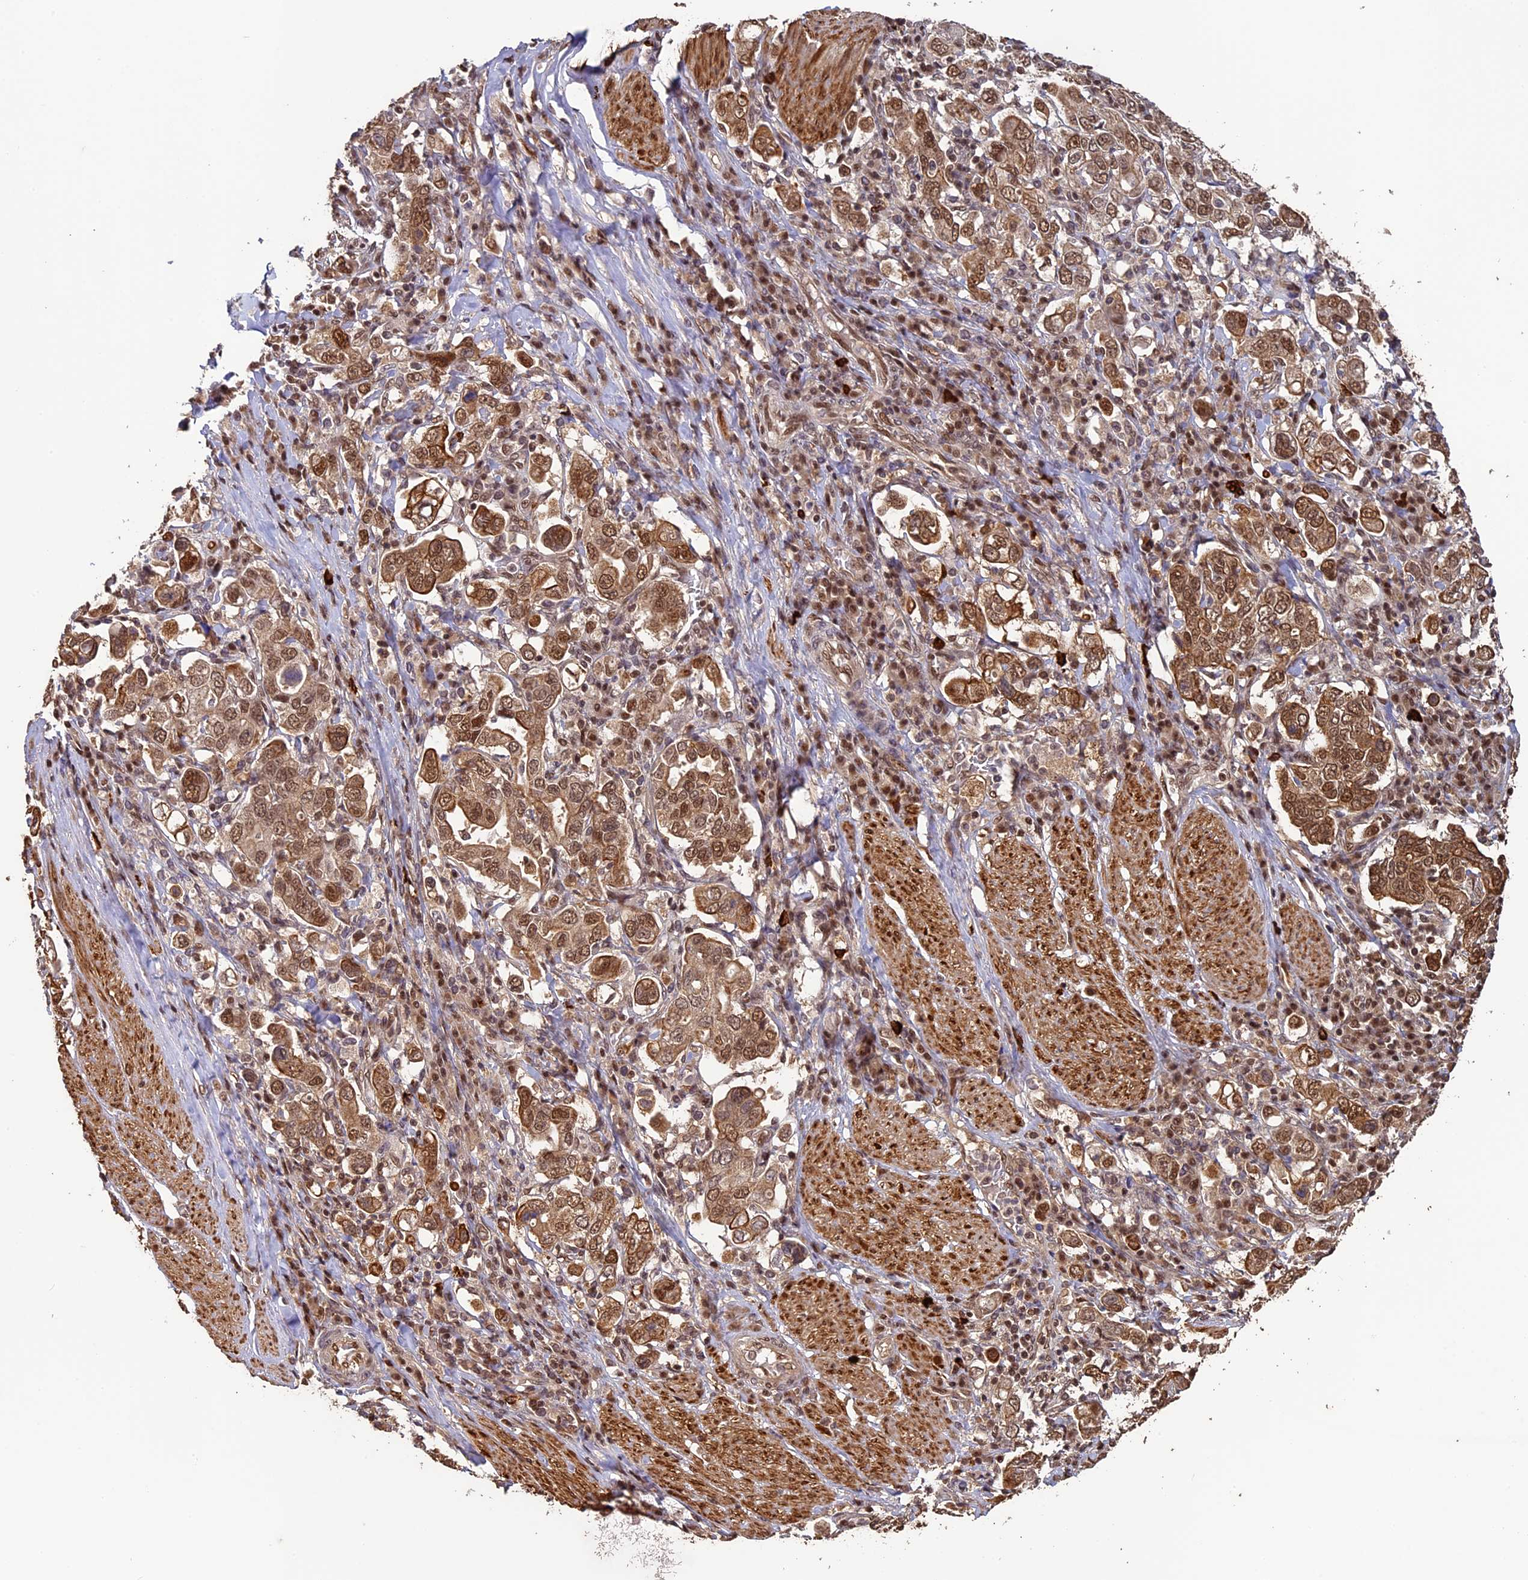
{"staining": {"intensity": "moderate", "quantity": ">75%", "location": "cytoplasmic/membranous,nuclear"}, "tissue": "stomach cancer", "cell_type": "Tumor cells", "image_type": "cancer", "snomed": [{"axis": "morphology", "description": "Adenocarcinoma, NOS"}, {"axis": "topography", "description": "Stomach, upper"}], "caption": "Adenocarcinoma (stomach) was stained to show a protein in brown. There is medium levels of moderate cytoplasmic/membranous and nuclear expression in approximately >75% of tumor cells. The staining was performed using DAB, with brown indicating positive protein expression. Nuclei are stained blue with hematoxylin.", "gene": "NAE1", "patient": {"sex": "male", "age": 62}}